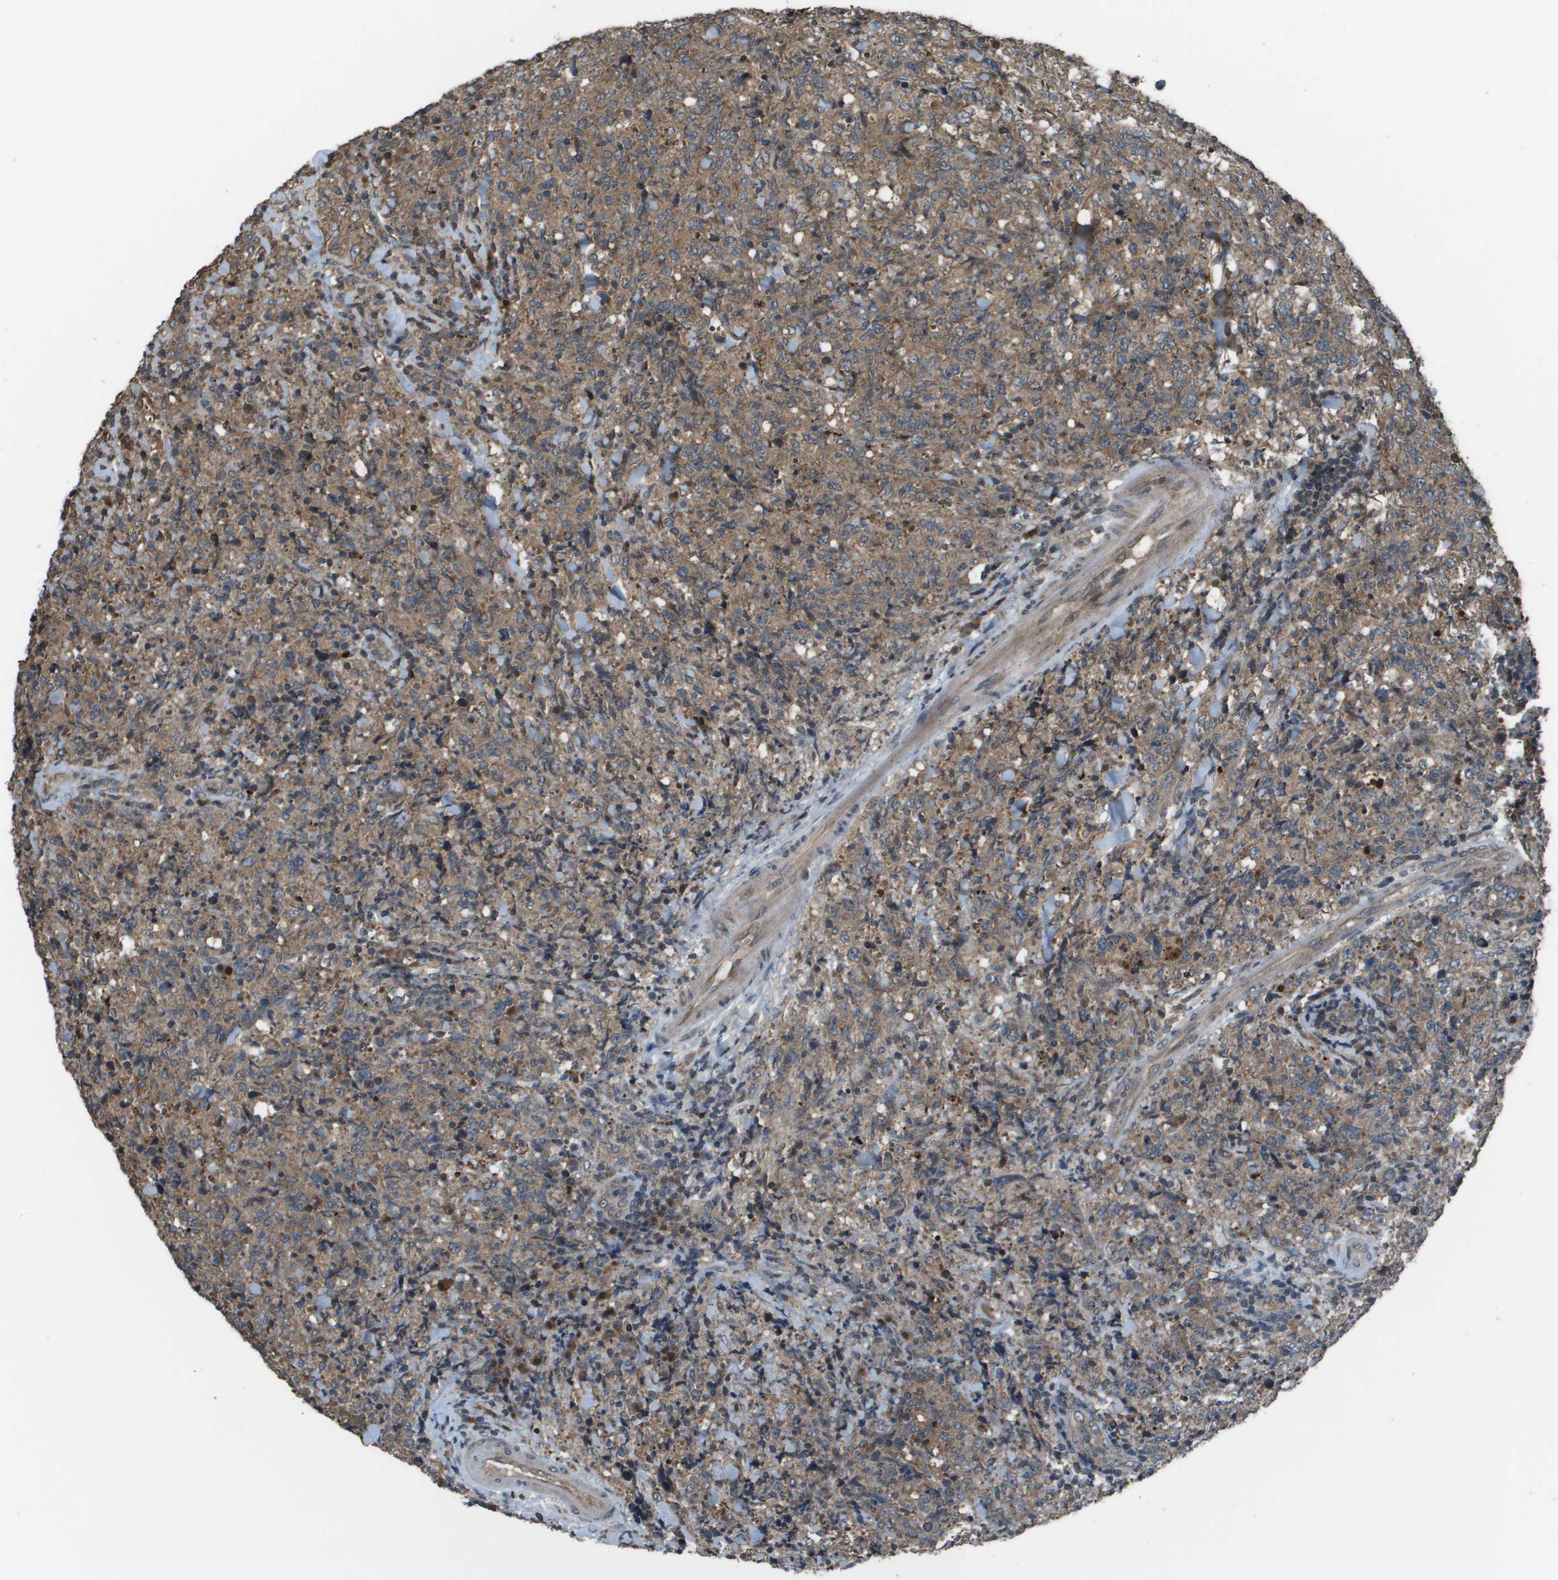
{"staining": {"intensity": "weak", "quantity": ">75%", "location": "cytoplasmic/membranous"}, "tissue": "lymphoma", "cell_type": "Tumor cells", "image_type": "cancer", "snomed": [{"axis": "morphology", "description": "Malignant lymphoma, non-Hodgkin's type, High grade"}, {"axis": "topography", "description": "Tonsil"}], "caption": "Protein positivity by immunohistochemistry demonstrates weak cytoplasmic/membranous positivity in about >75% of tumor cells in malignant lymphoma, non-Hodgkin's type (high-grade). (Brightfield microscopy of DAB IHC at high magnification).", "gene": "GOSR2", "patient": {"sex": "female", "age": 36}}